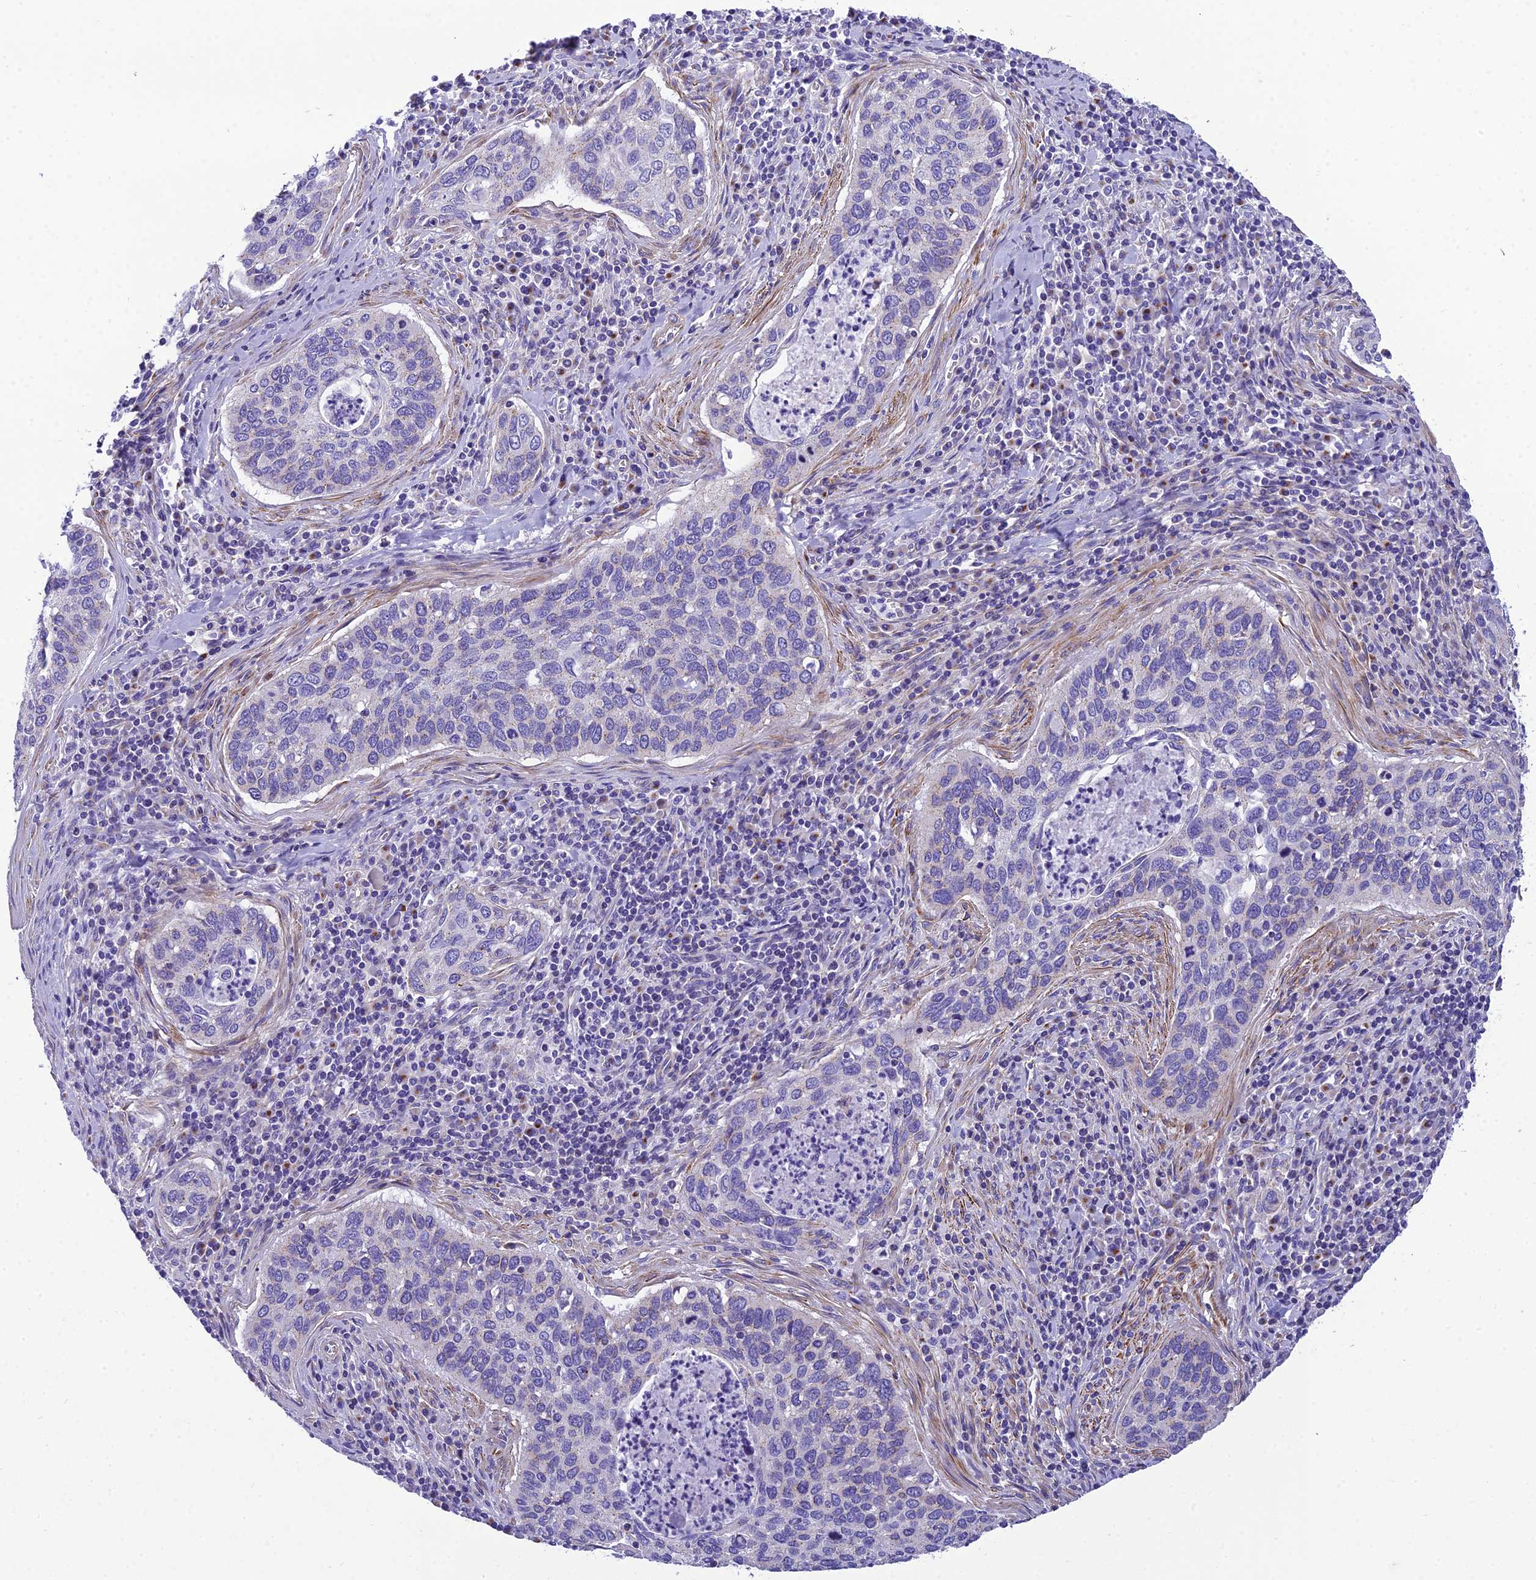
{"staining": {"intensity": "negative", "quantity": "none", "location": "none"}, "tissue": "cervical cancer", "cell_type": "Tumor cells", "image_type": "cancer", "snomed": [{"axis": "morphology", "description": "Squamous cell carcinoma, NOS"}, {"axis": "topography", "description": "Cervix"}], "caption": "High magnification brightfield microscopy of cervical cancer stained with DAB (brown) and counterstained with hematoxylin (blue): tumor cells show no significant positivity.", "gene": "GFRA1", "patient": {"sex": "female", "age": 53}}